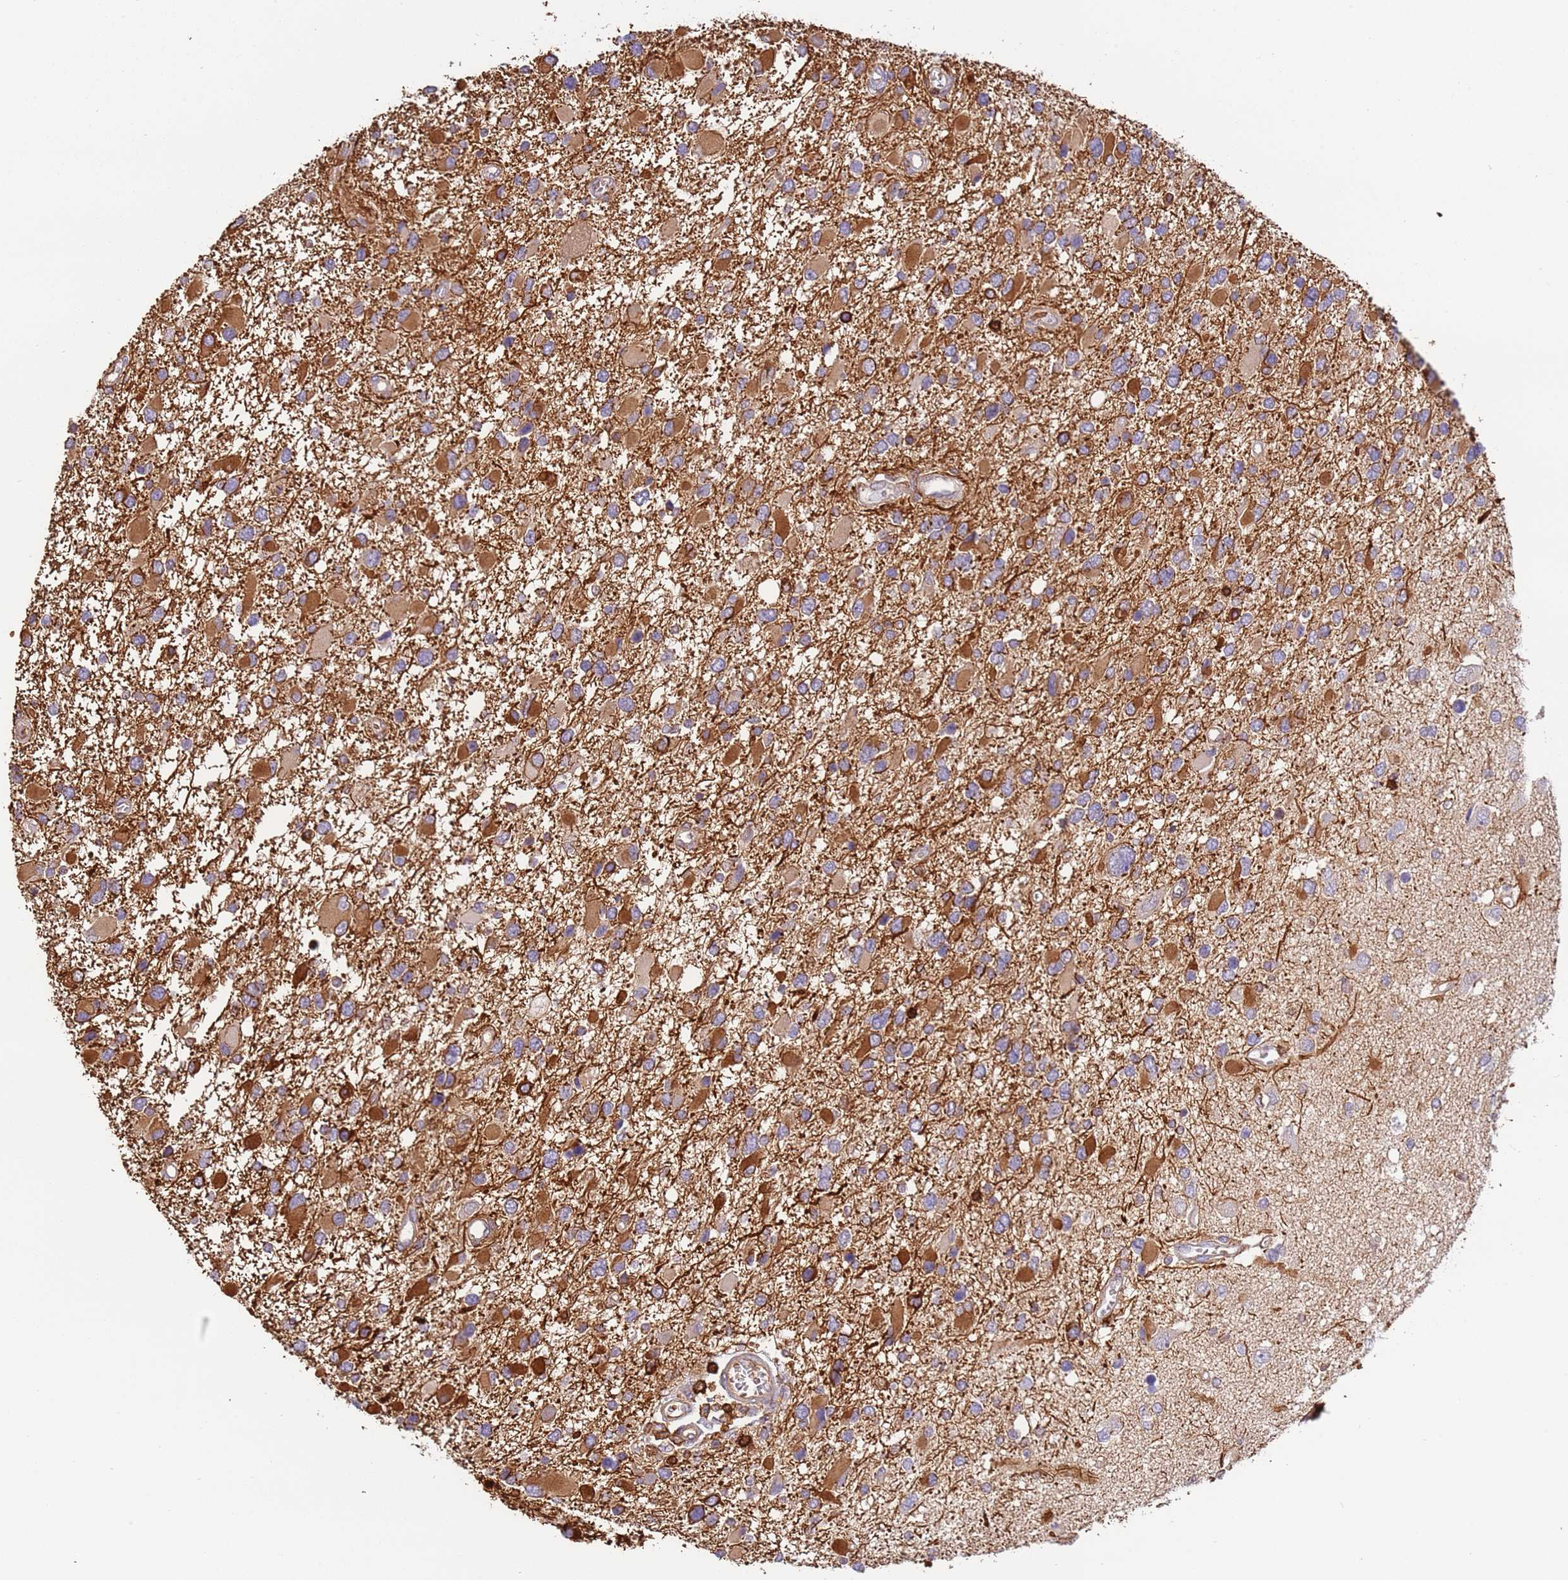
{"staining": {"intensity": "moderate", "quantity": ">75%", "location": "cytoplasmic/membranous"}, "tissue": "glioma", "cell_type": "Tumor cells", "image_type": "cancer", "snomed": [{"axis": "morphology", "description": "Glioma, malignant, High grade"}, {"axis": "topography", "description": "Brain"}], "caption": "Protein analysis of high-grade glioma (malignant) tissue exhibits moderate cytoplasmic/membranous expression in about >75% of tumor cells.", "gene": "OR6P1", "patient": {"sex": "male", "age": 53}}